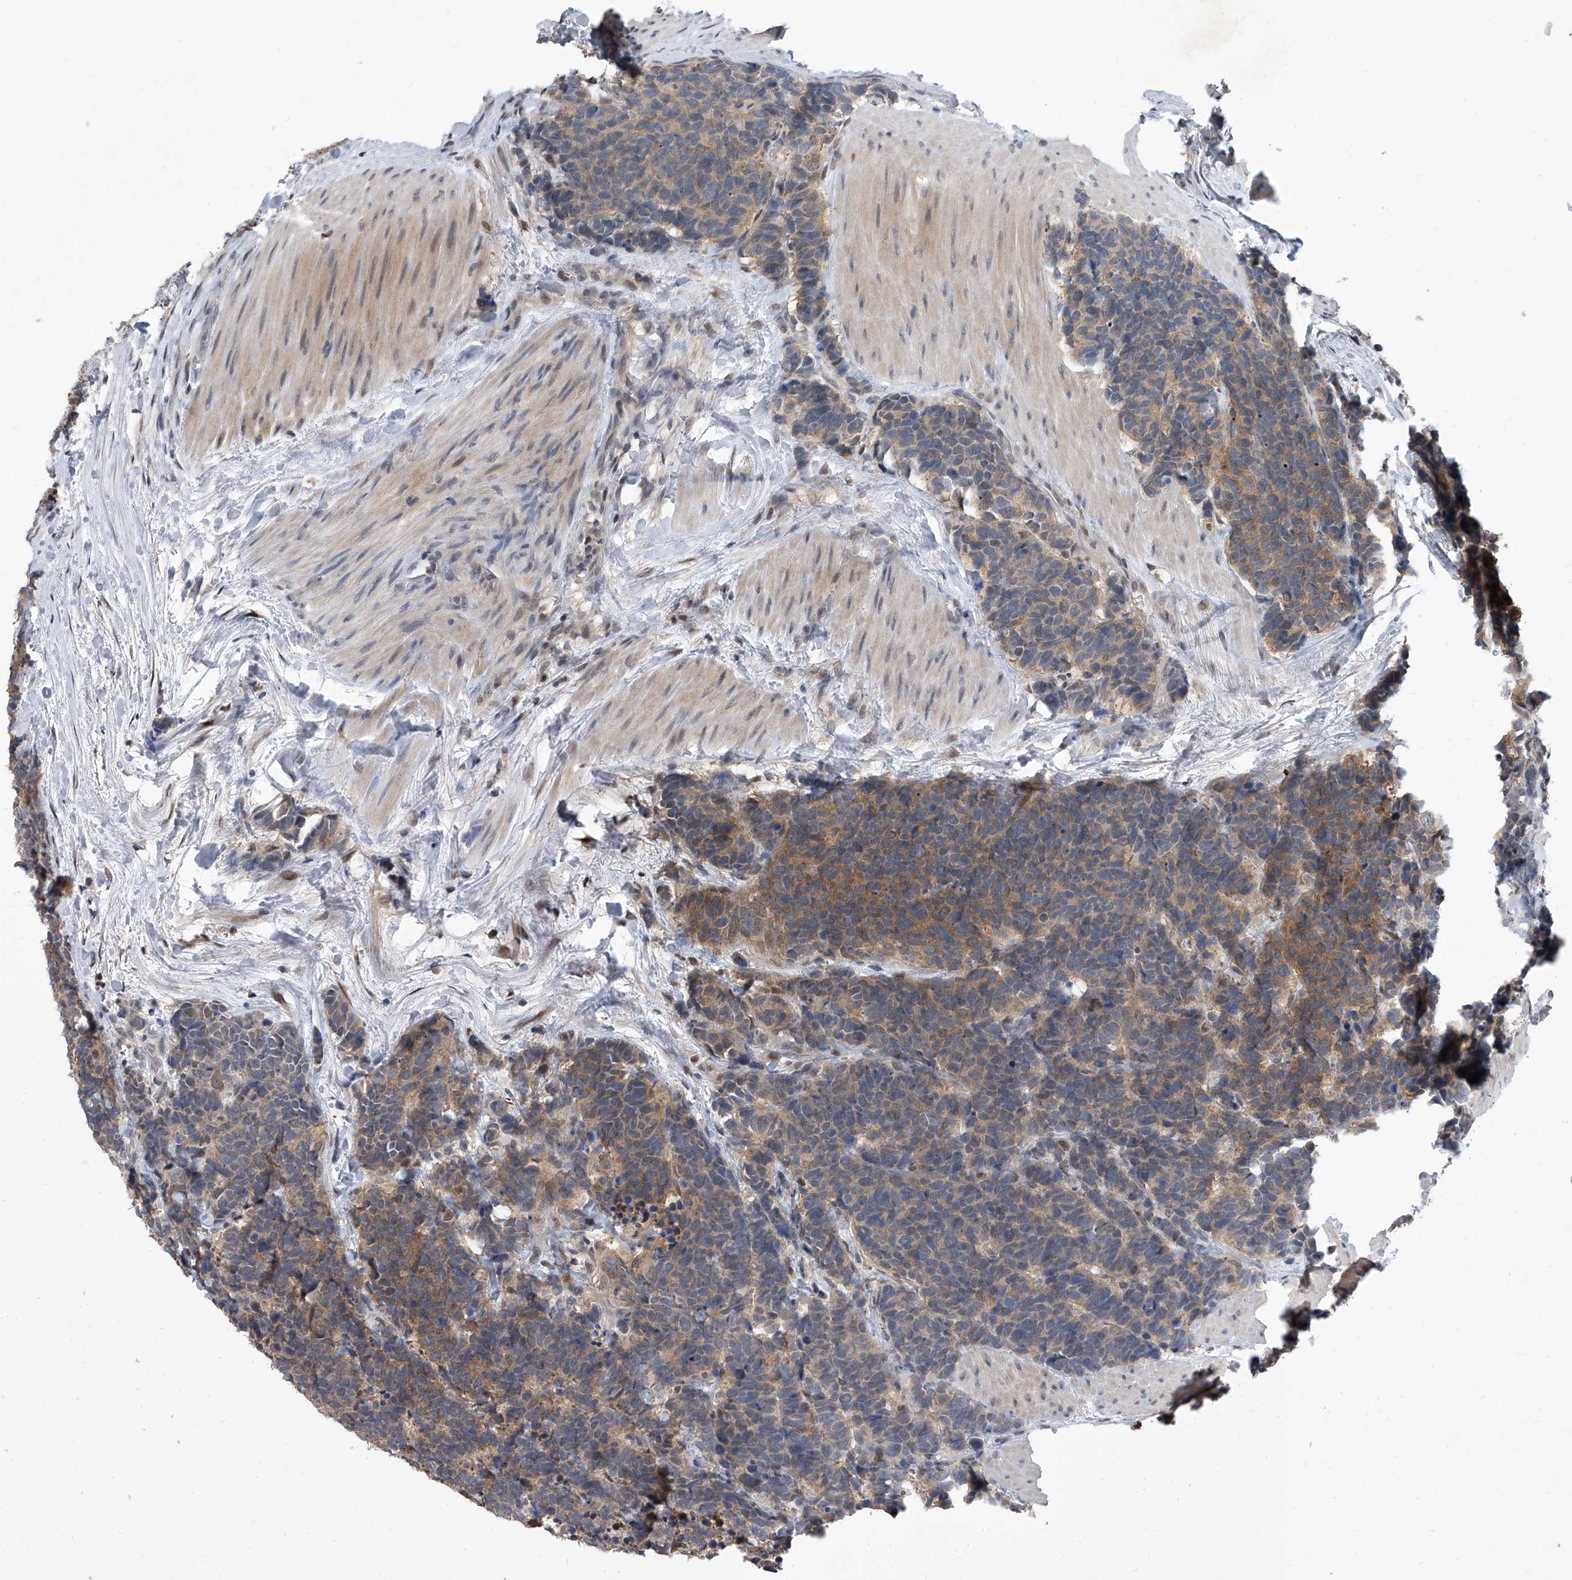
{"staining": {"intensity": "moderate", "quantity": "25%-75%", "location": "cytoplasmic/membranous"}, "tissue": "carcinoid", "cell_type": "Tumor cells", "image_type": "cancer", "snomed": [{"axis": "morphology", "description": "Carcinoma, NOS"}, {"axis": "morphology", "description": "Carcinoid, malignant, NOS"}, {"axis": "topography", "description": "Urinary bladder"}], "caption": "Protein expression analysis of human carcinoma reveals moderate cytoplasmic/membranous positivity in about 25%-75% of tumor cells.", "gene": "BHLHE23", "patient": {"sex": "male", "age": 57}}